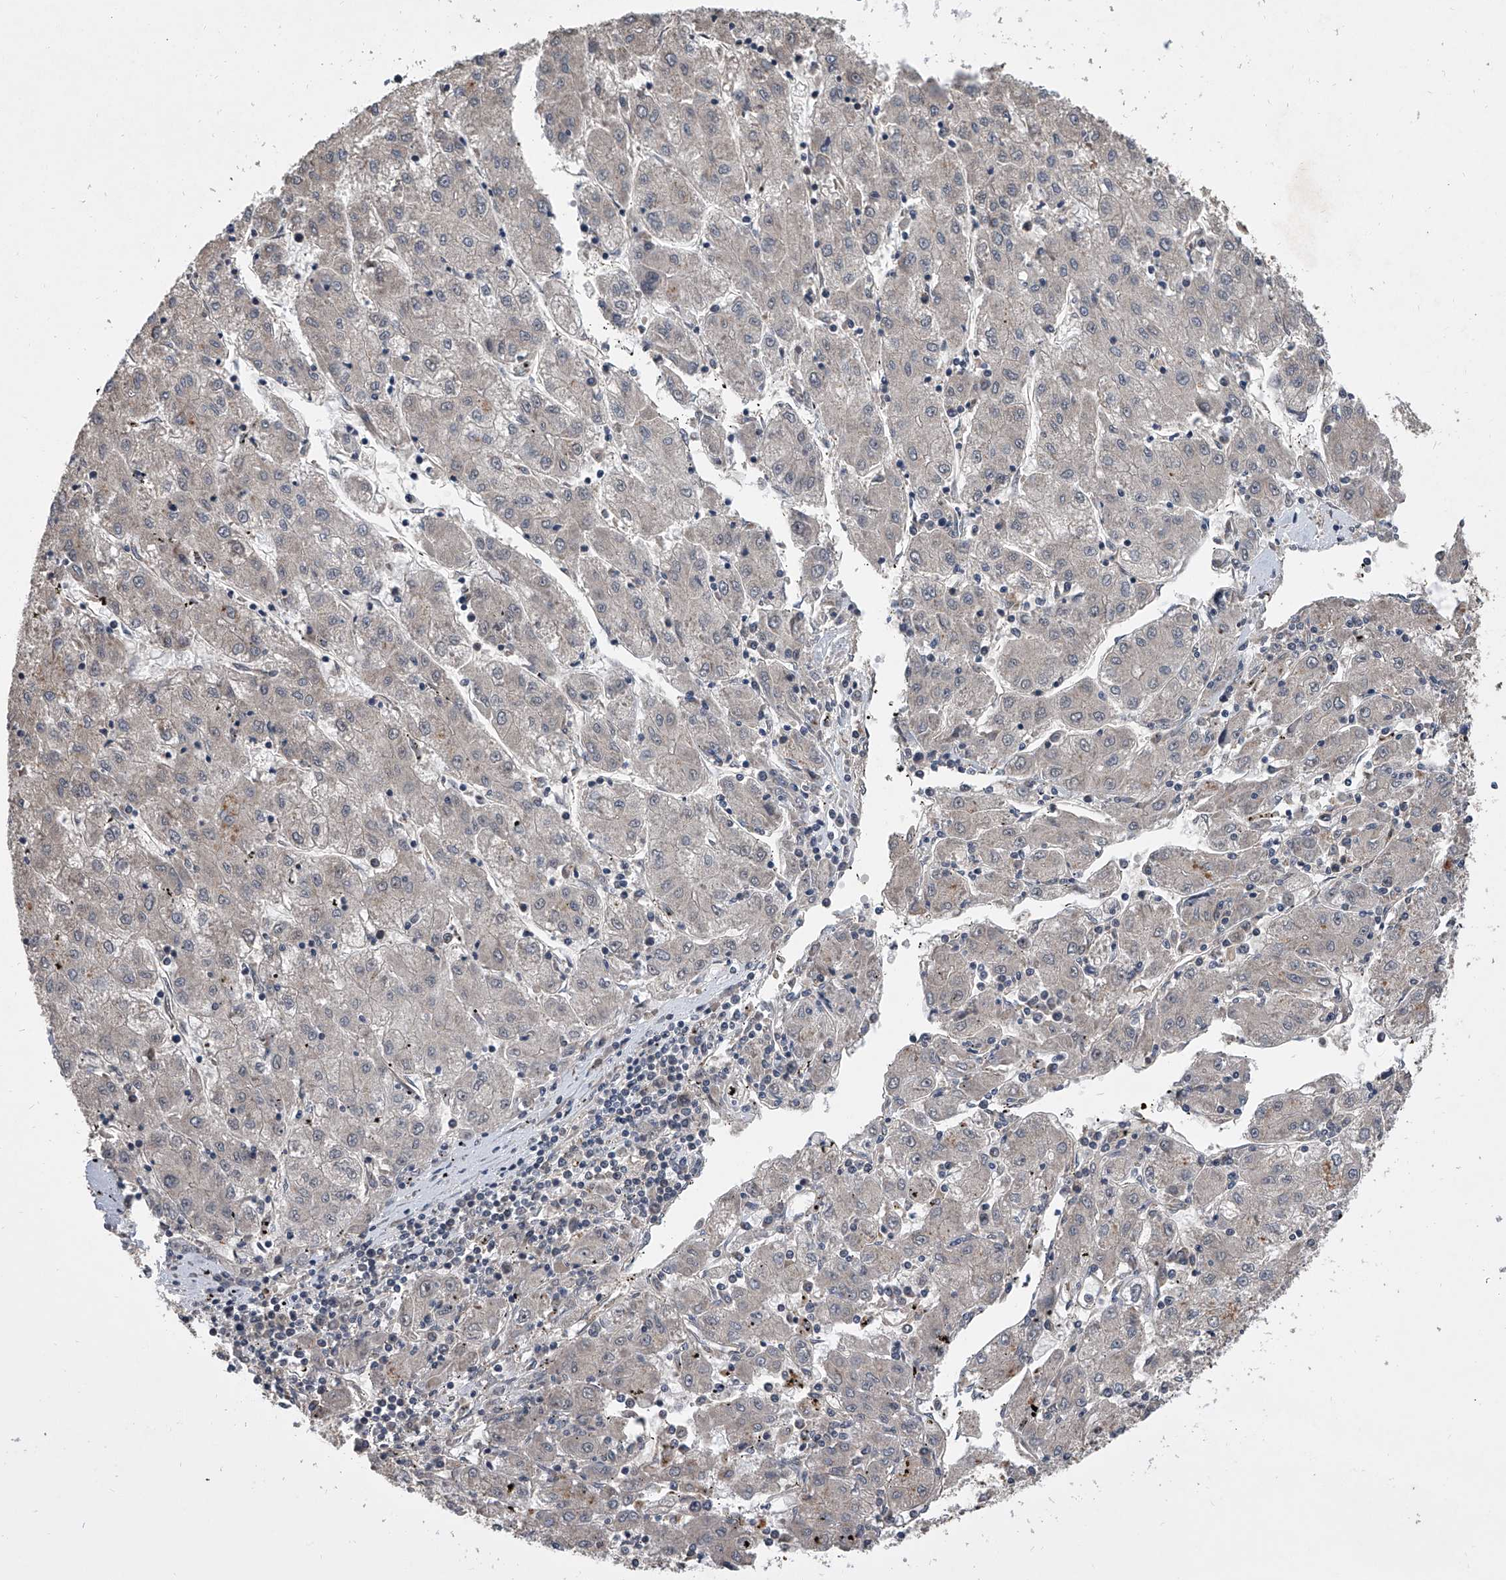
{"staining": {"intensity": "moderate", "quantity": ">75%", "location": "cytoplasmic/membranous"}, "tissue": "liver cancer", "cell_type": "Tumor cells", "image_type": "cancer", "snomed": [{"axis": "morphology", "description": "Carcinoma, Hepatocellular, NOS"}, {"axis": "topography", "description": "Liver"}], "caption": "Human liver cancer (hepatocellular carcinoma) stained with a protein marker shows moderate staining in tumor cells.", "gene": "GEMIN8", "patient": {"sex": "male", "age": 72}}